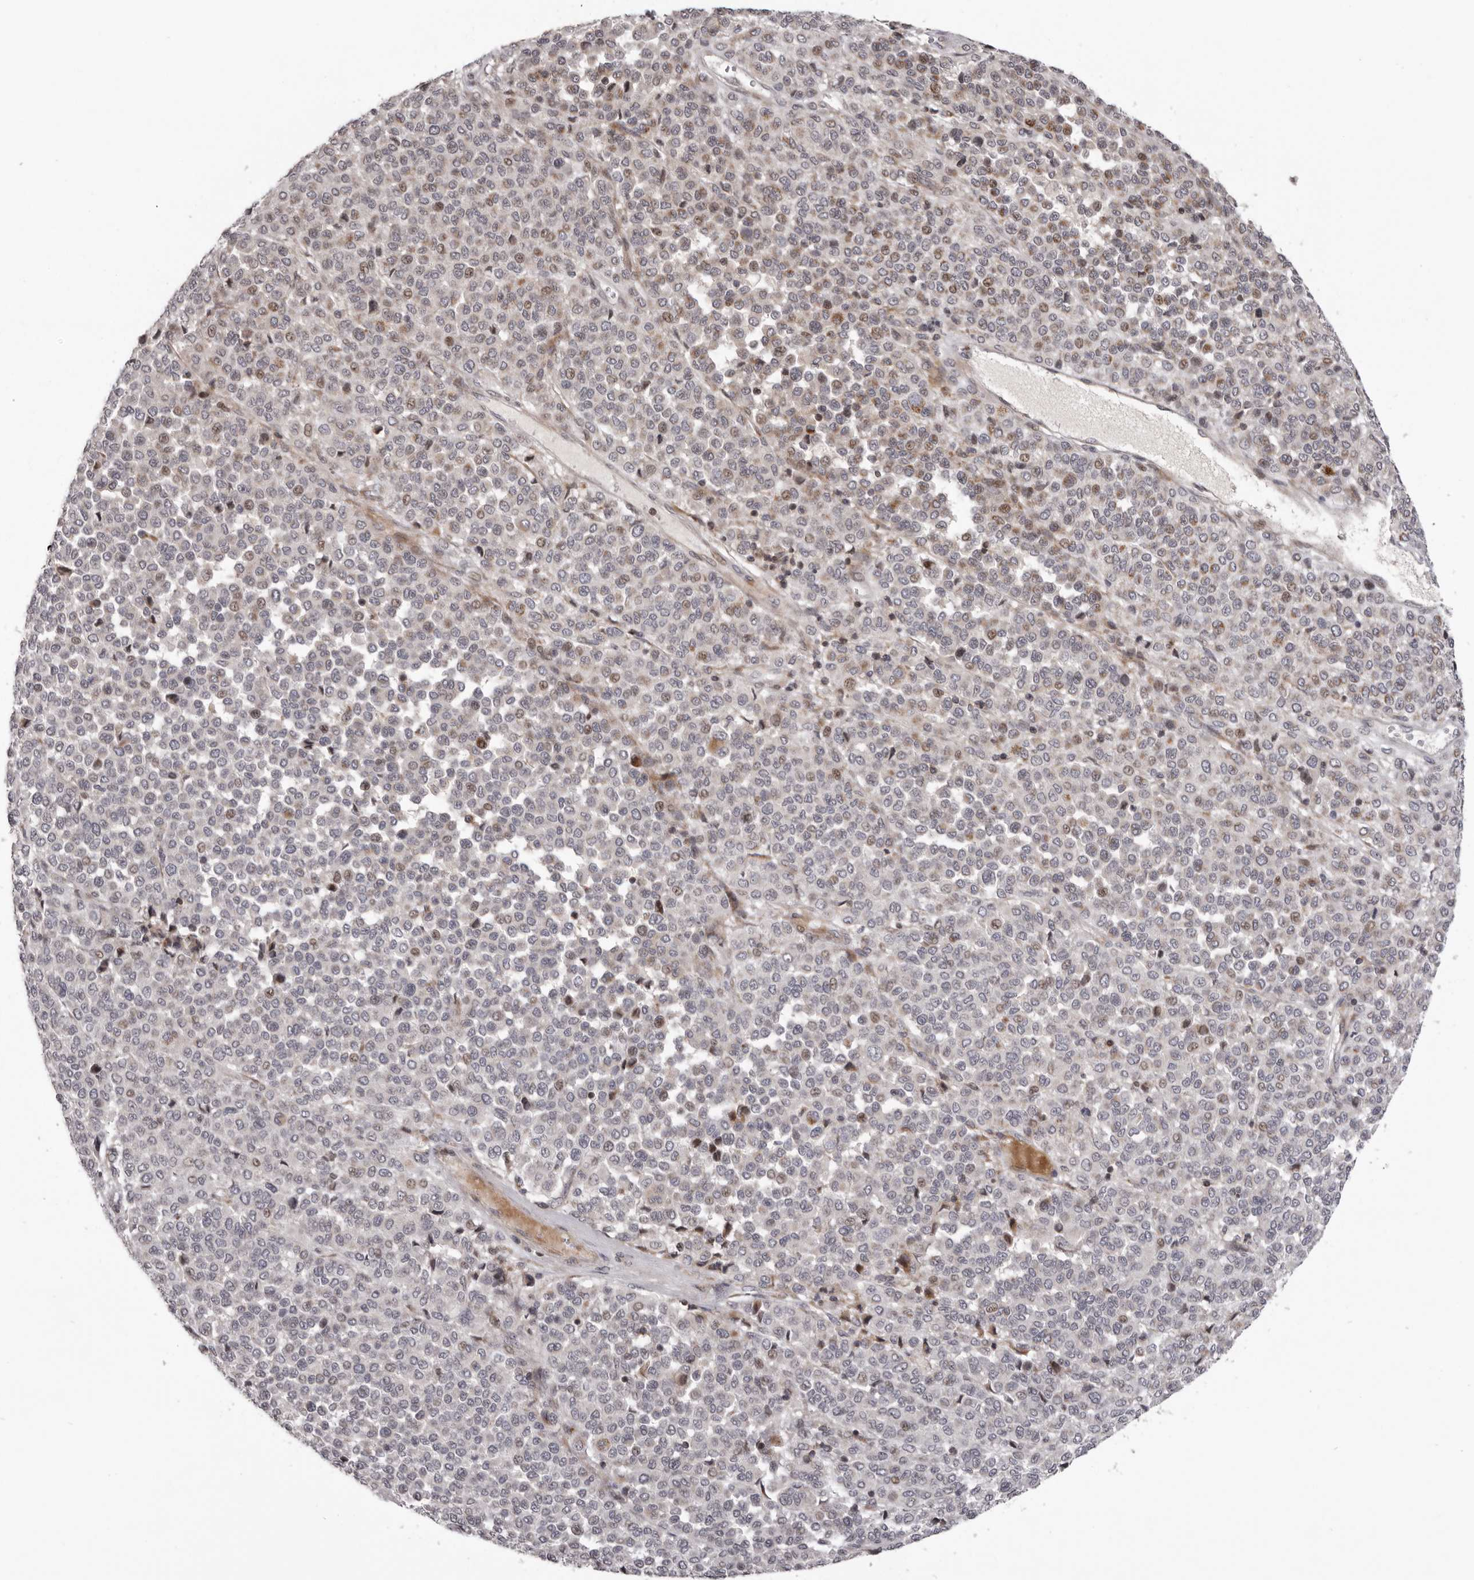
{"staining": {"intensity": "moderate", "quantity": "25%-75%", "location": "nuclear"}, "tissue": "melanoma", "cell_type": "Tumor cells", "image_type": "cancer", "snomed": [{"axis": "morphology", "description": "Malignant melanoma, Metastatic site"}, {"axis": "topography", "description": "Pancreas"}], "caption": "Moderate nuclear protein staining is seen in approximately 25%-75% of tumor cells in melanoma. The staining is performed using DAB brown chromogen to label protein expression. The nuclei are counter-stained blue using hematoxylin.", "gene": "AZIN1", "patient": {"sex": "female", "age": 30}}